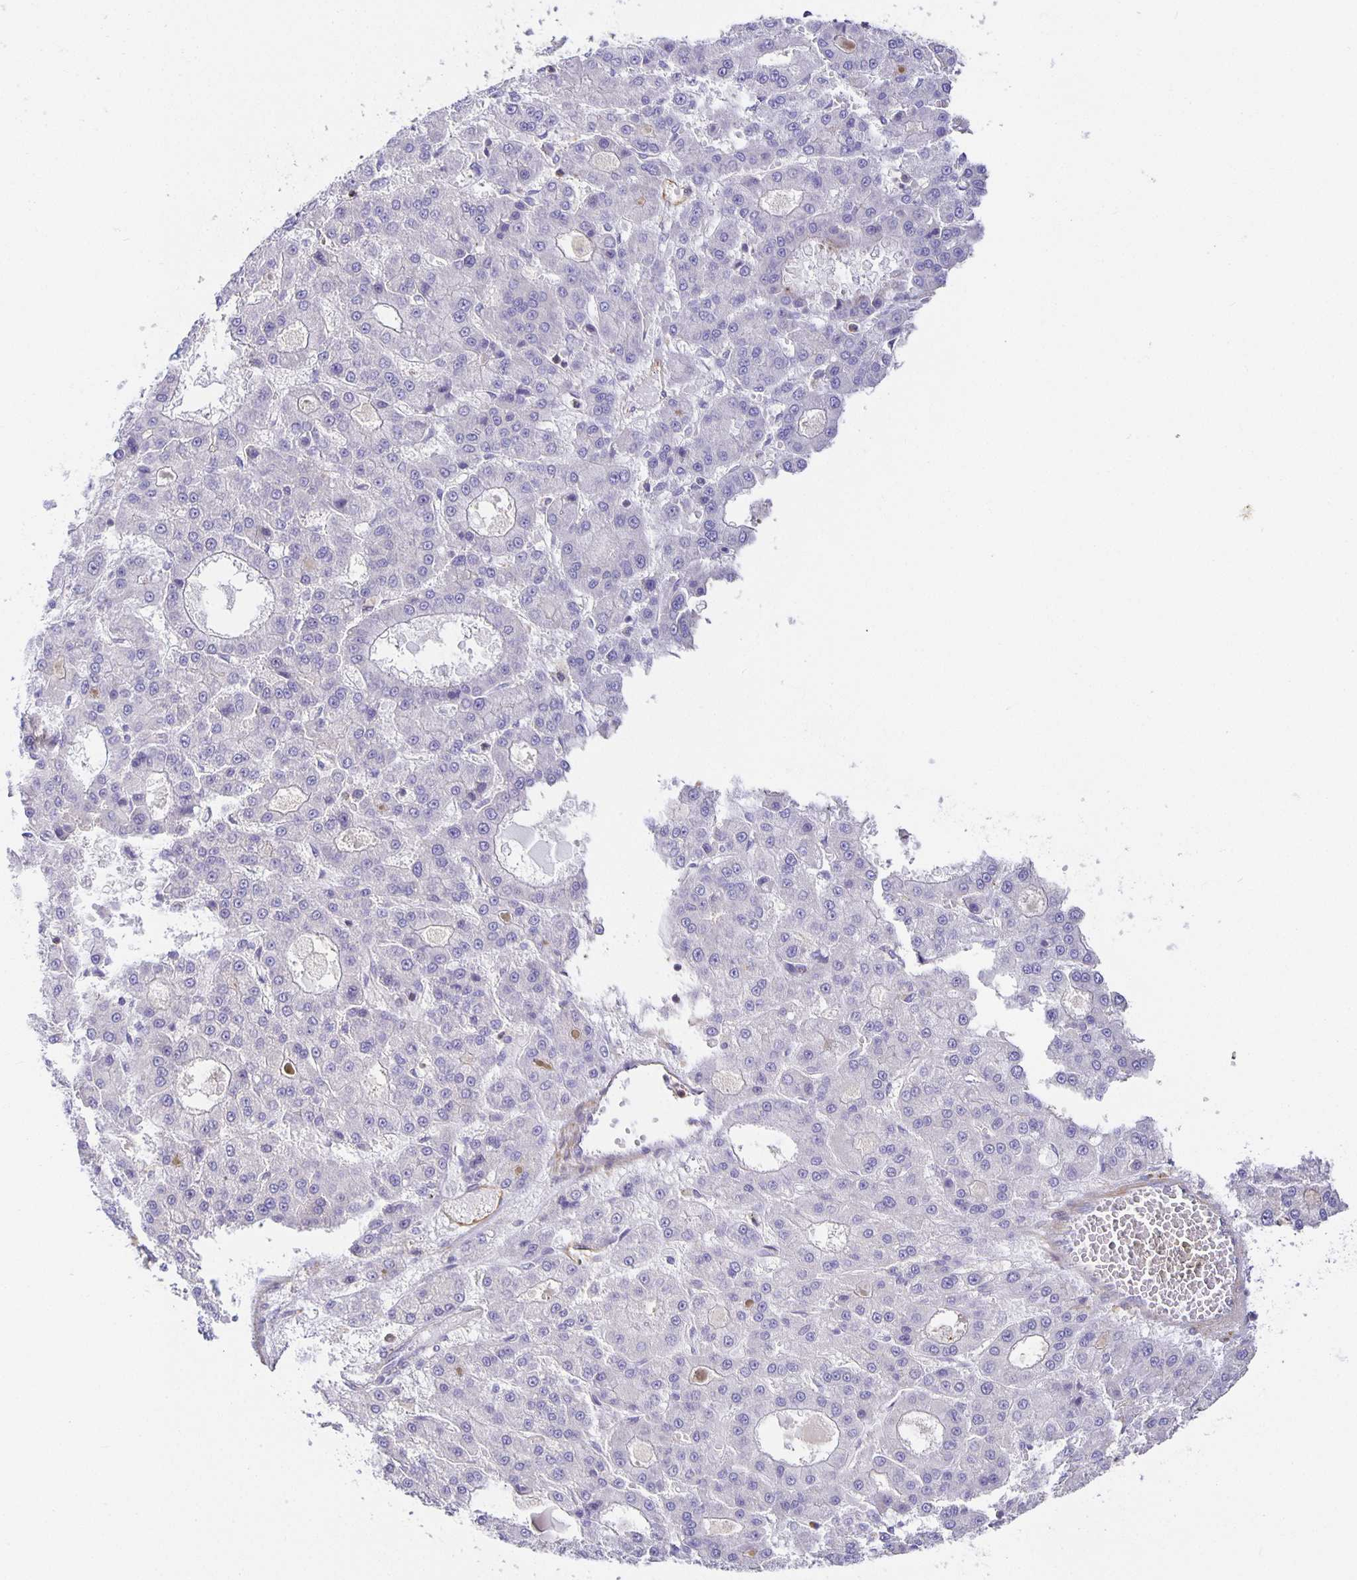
{"staining": {"intensity": "negative", "quantity": "none", "location": "none"}, "tissue": "liver cancer", "cell_type": "Tumor cells", "image_type": "cancer", "snomed": [{"axis": "morphology", "description": "Carcinoma, Hepatocellular, NOS"}, {"axis": "topography", "description": "Liver"}], "caption": "An IHC image of liver cancer is shown. There is no staining in tumor cells of liver cancer.", "gene": "FLRT3", "patient": {"sex": "male", "age": 70}}